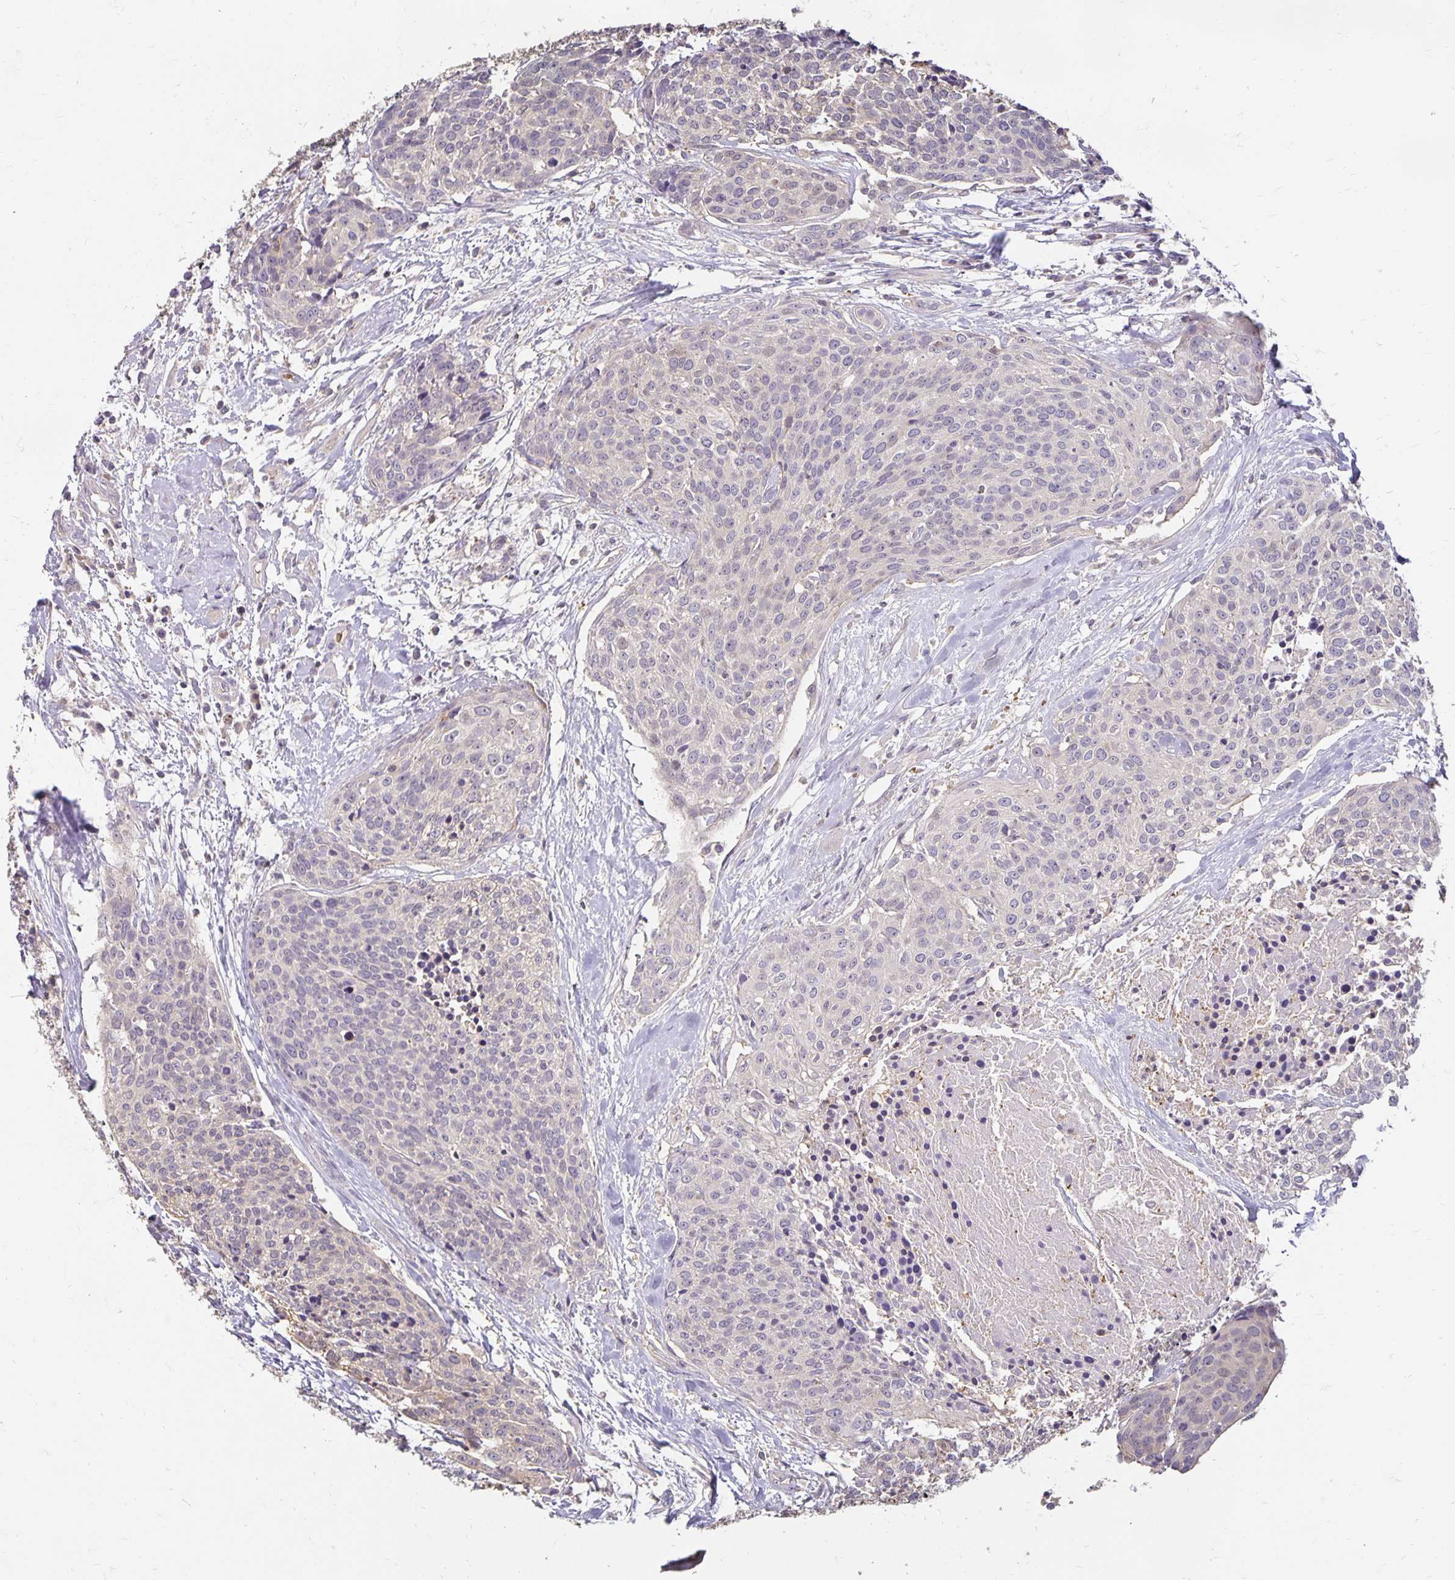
{"staining": {"intensity": "negative", "quantity": "none", "location": "none"}, "tissue": "head and neck cancer", "cell_type": "Tumor cells", "image_type": "cancer", "snomed": [{"axis": "morphology", "description": "Squamous cell carcinoma, NOS"}, {"axis": "topography", "description": "Oral tissue"}, {"axis": "topography", "description": "Head-Neck"}], "caption": "Squamous cell carcinoma (head and neck) stained for a protein using immunohistochemistry (IHC) displays no positivity tumor cells.", "gene": "CST6", "patient": {"sex": "male", "age": 64}}